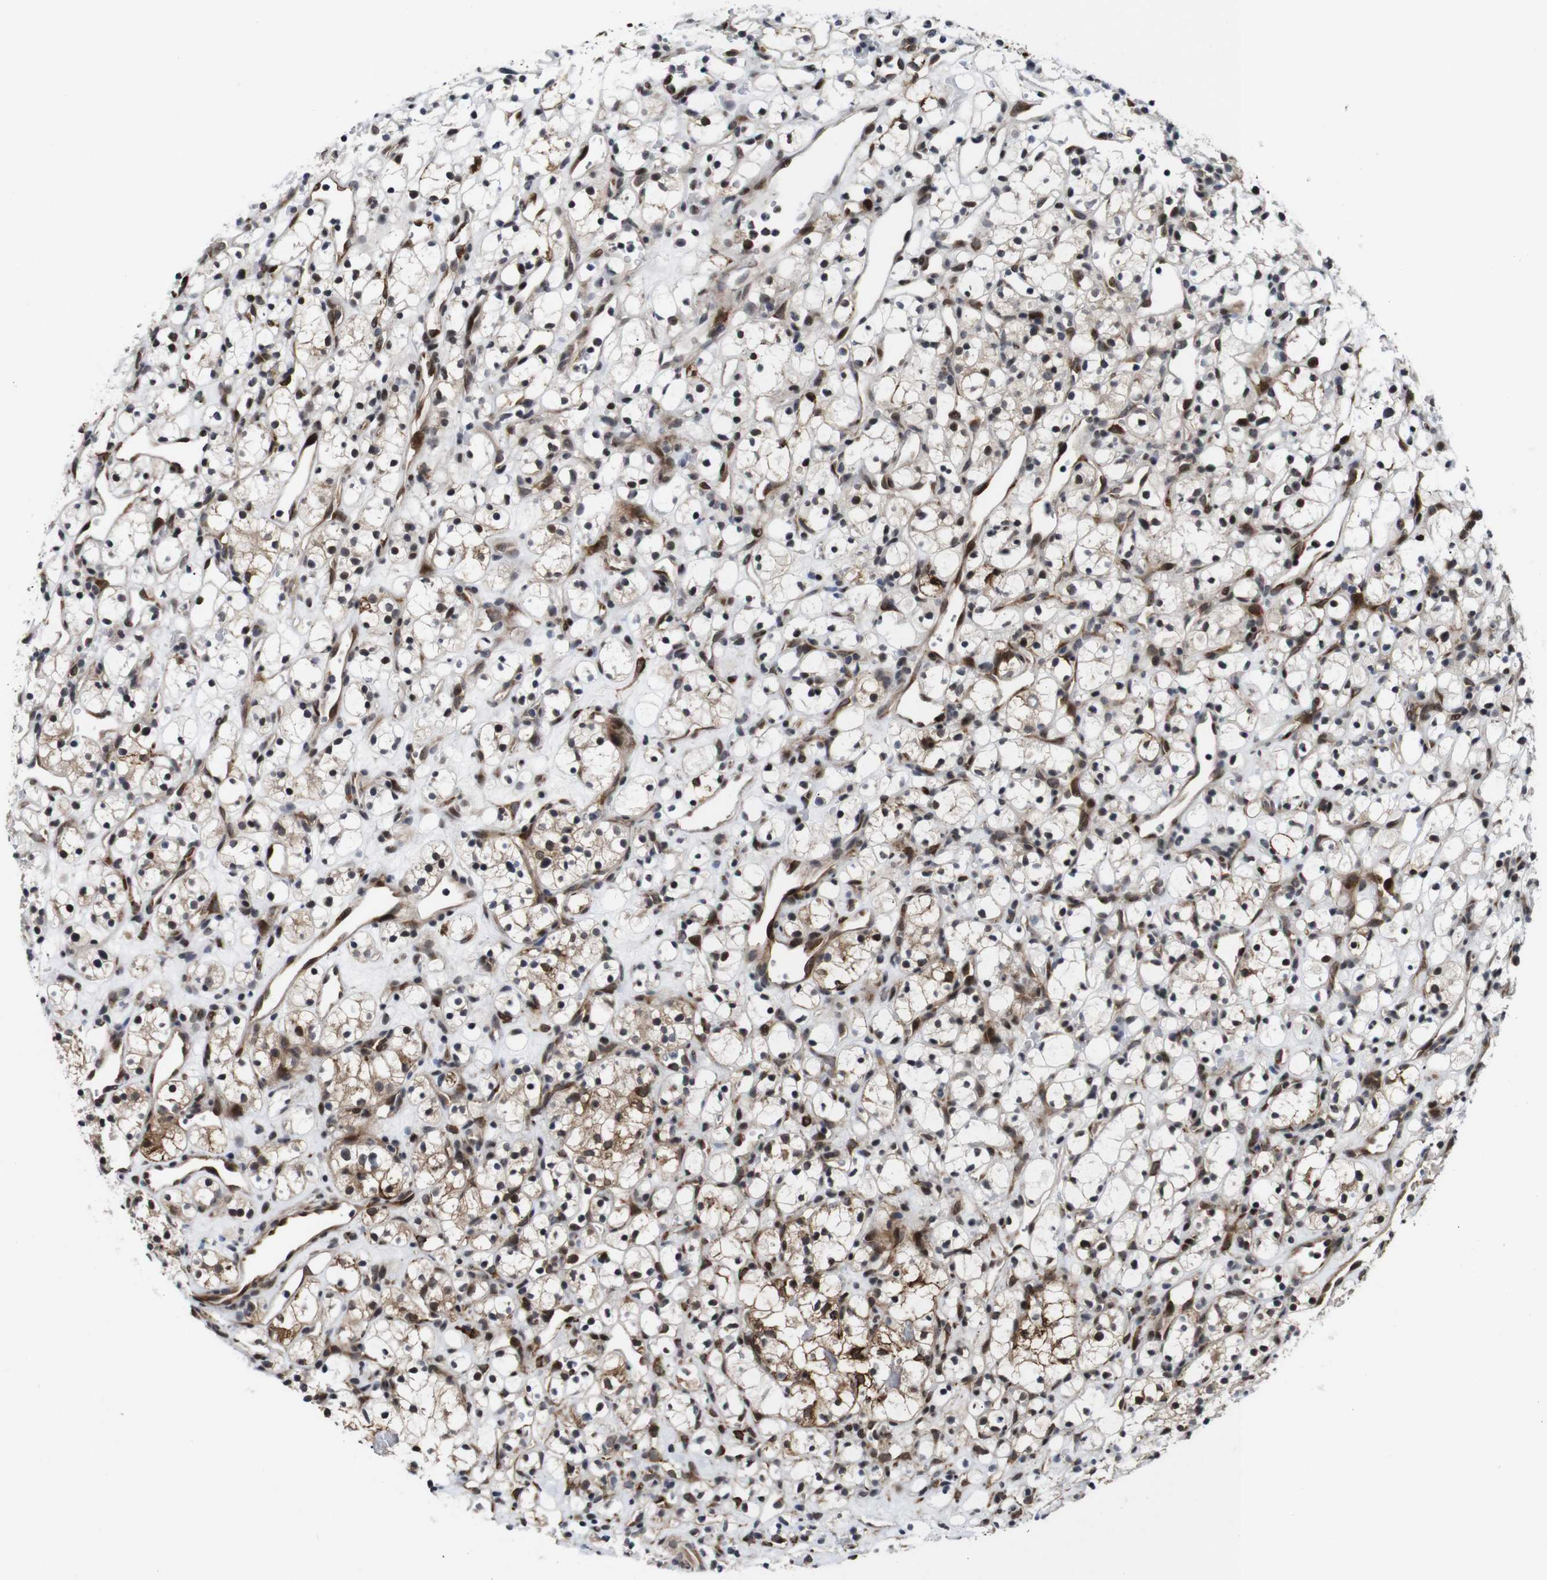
{"staining": {"intensity": "strong", "quantity": "25%-75%", "location": "cytoplasmic/membranous,nuclear"}, "tissue": "renal cancer", "cell_type": "Tumor cells", "image_type": "cancer", "snomed": [{"axis": "morphology", "description": "Adenocarcinoma, NOS"}, {"axis": "topography", "description": "Kidney"}], "caption": "Renal cancer stained with DAB (3,3'-diaminobenzidine) immunohistochemistry (IHC) shows high levels of strong cytoplasmic/membranous and nuclear expression in about 25%-75% of tumor cells. The staining was performed using DAB (3,3'-diaminobenzidine), with brown indicating positive protein expression. Nuclei are stained blue with hematoxylin.", "gene": "EIF4G1", "patient": {"sex": "female", "age": 60}}